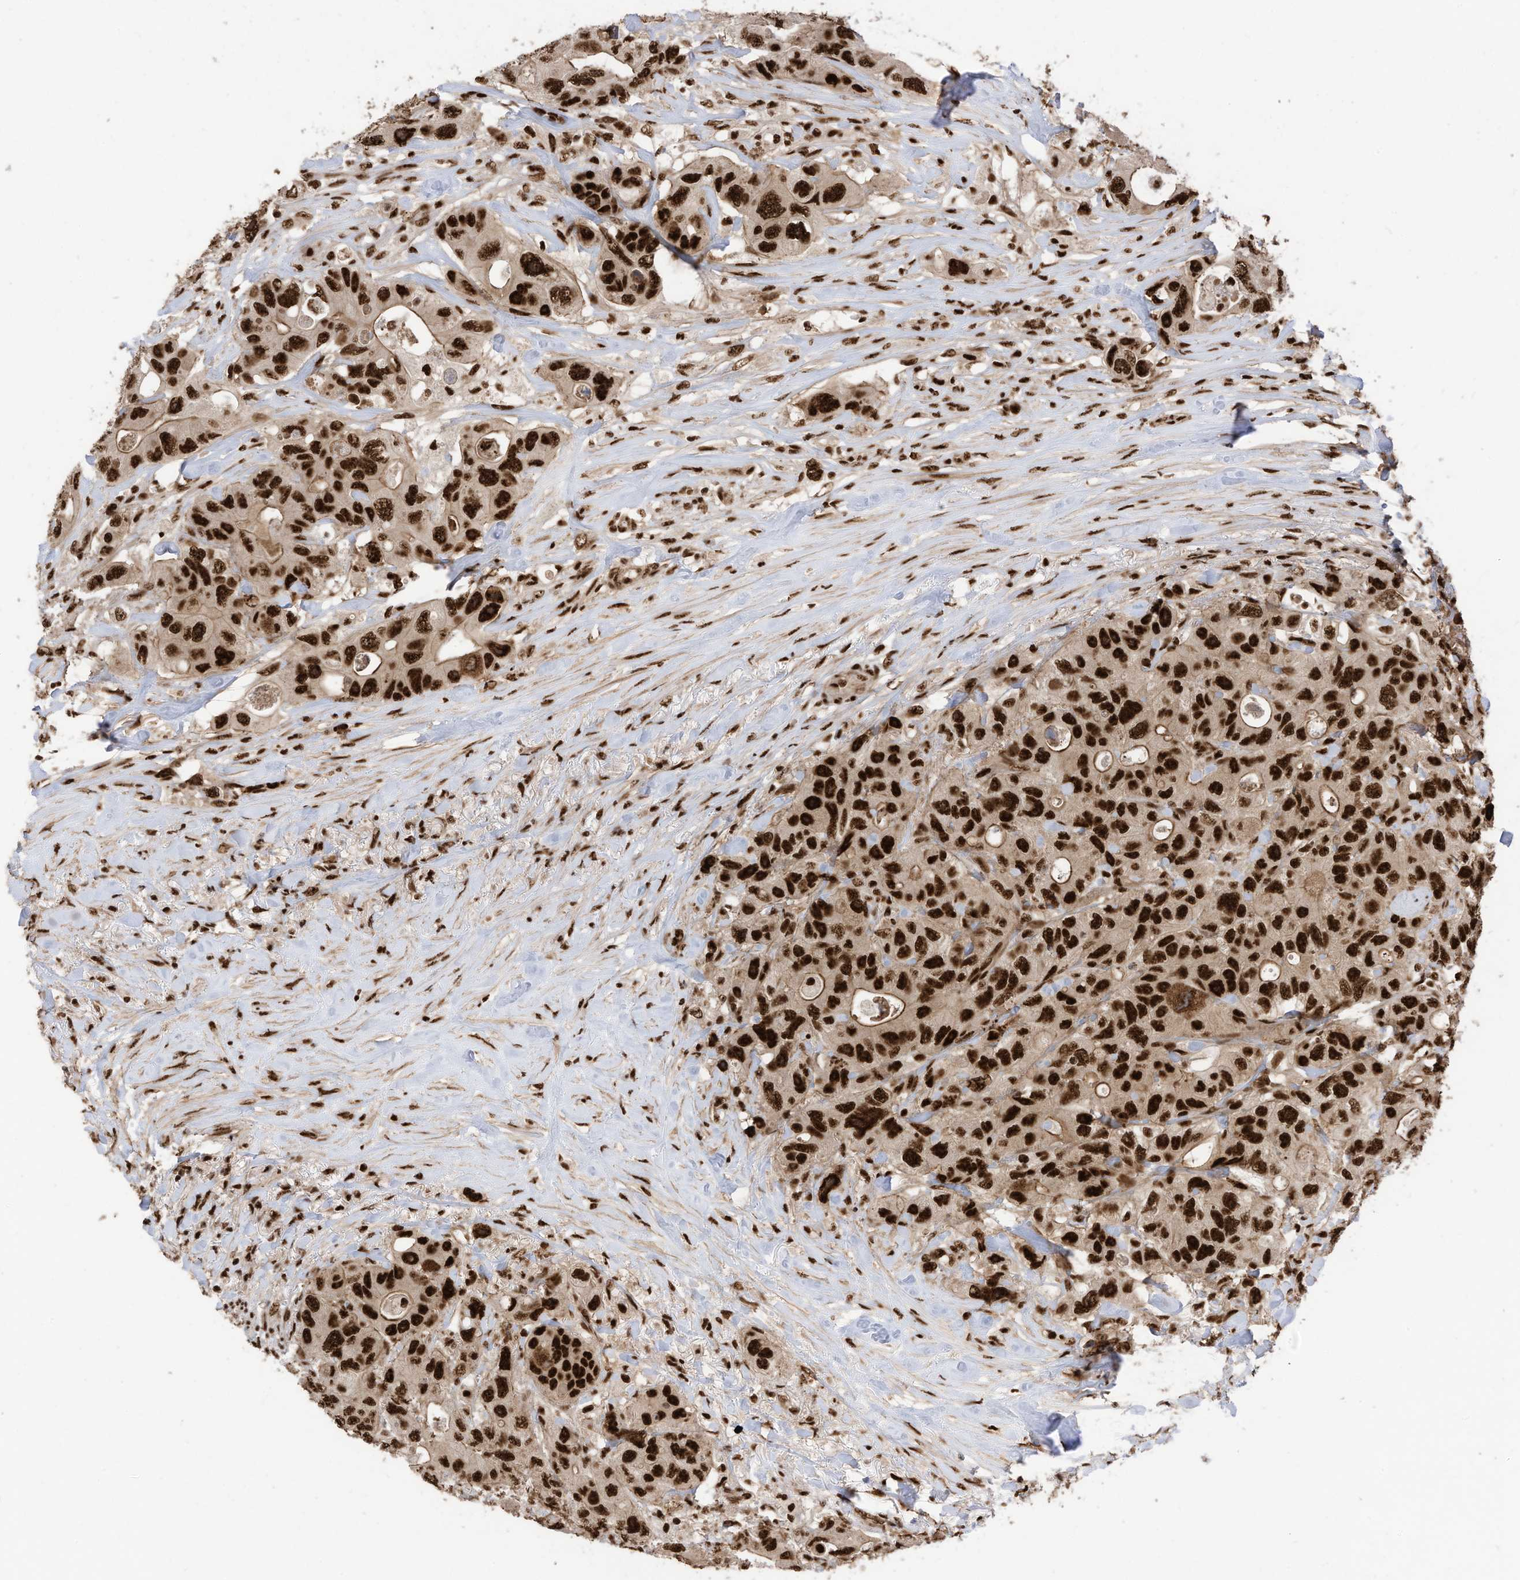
{"staining": {"intensity": "strong", "quantity": ">75%", "location": "nuclear"}, "tissue": "colorectal cancer", "cell_type": "Tumor cells", "image_type": "cancer", "snomed": [{"axis": "morphology", "description": "Adenocarcinoma, NOS"}, {"axis": "topography", "description": "Colon"}], "caption": "A photomicrograph showing strong nuclear positivity in approximately >75% of tumor cells in adenocarcinoma (colorectal), as visualized by brown immunohistochemical staining.", "gene": "SF3A3", "patient": {"sex": "female", "age": 46}}